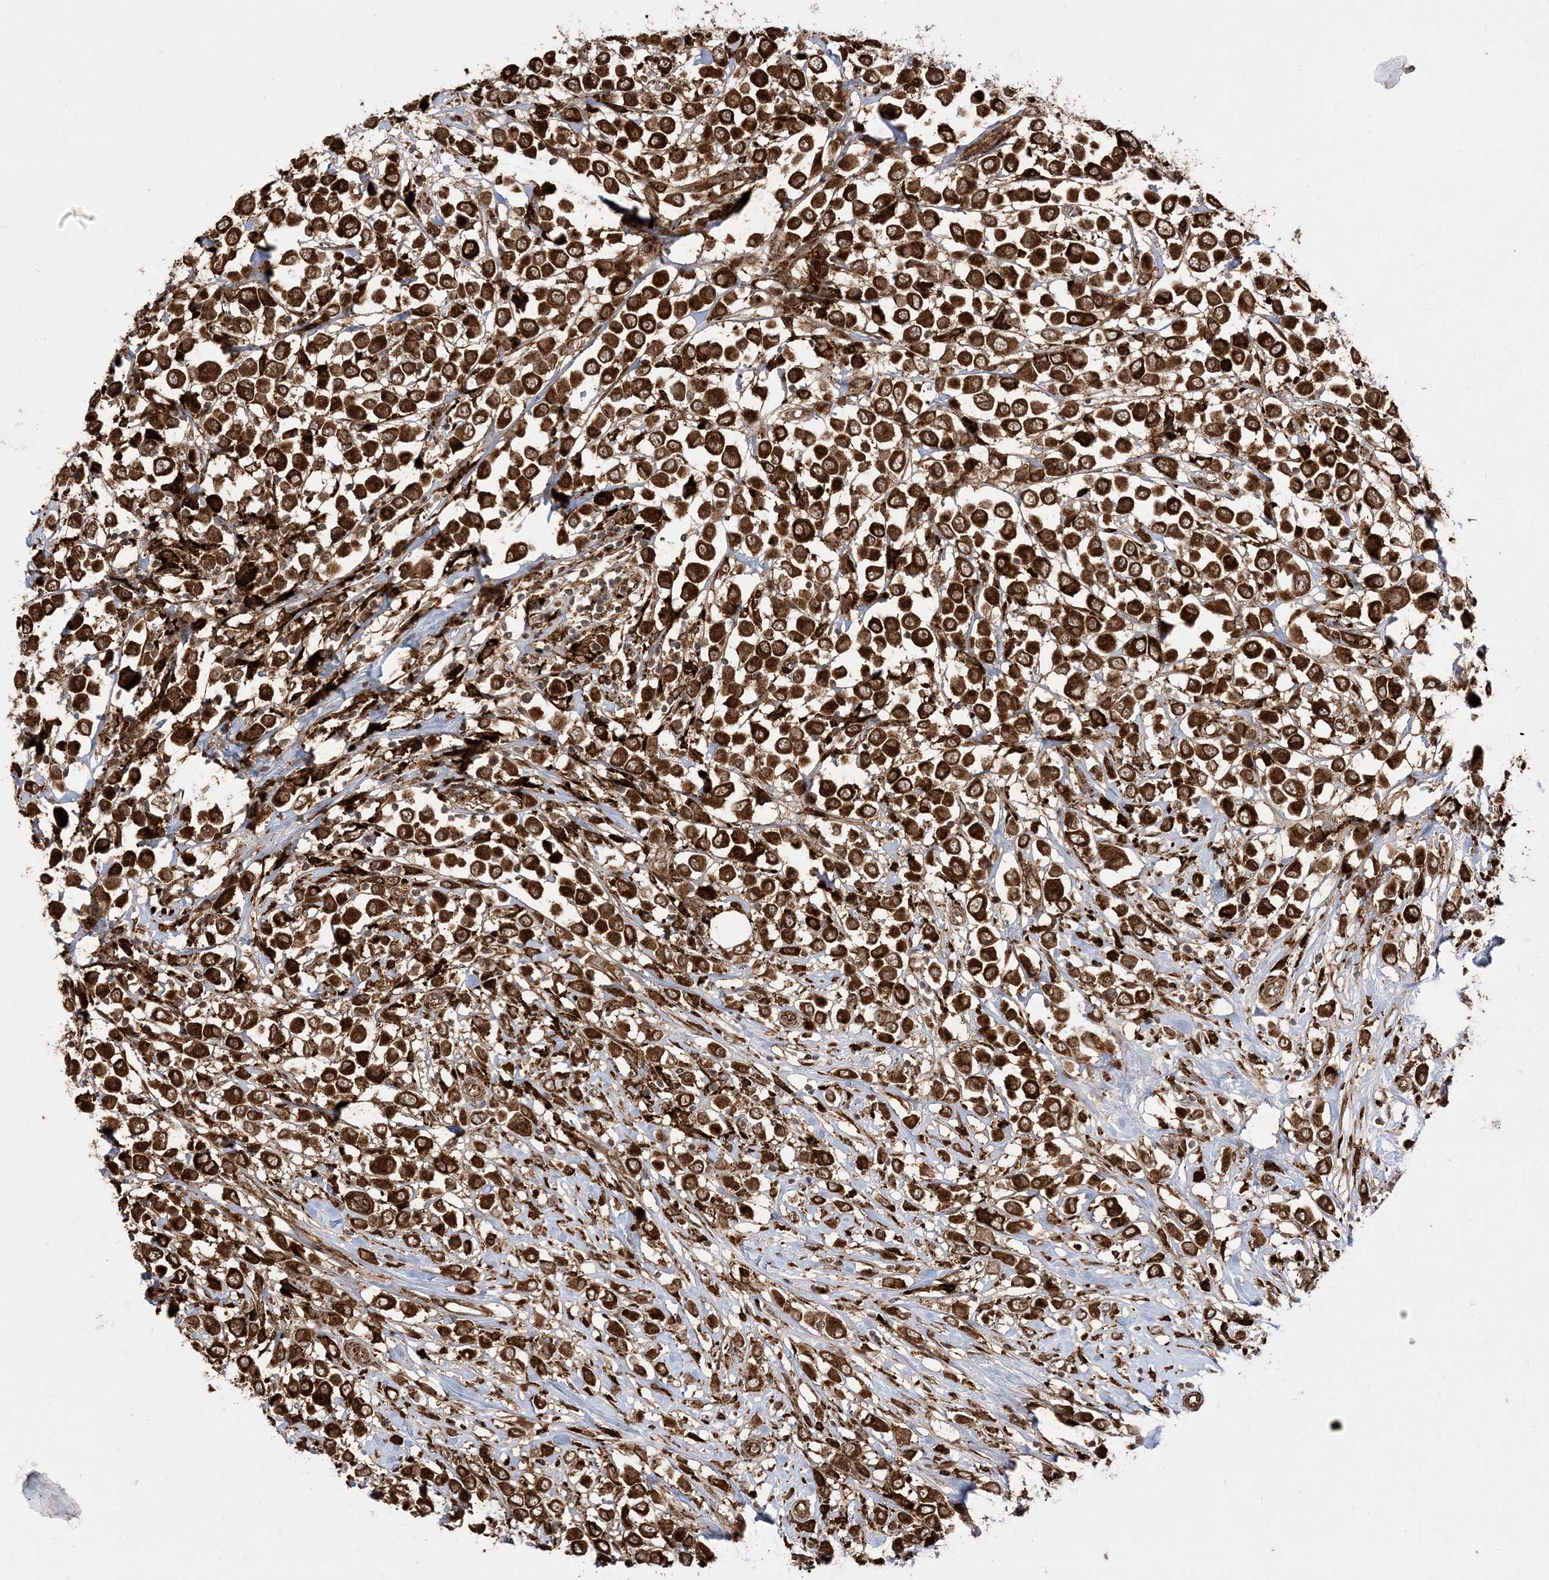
{"staining": {"intensity": "strong", "quantity": ">75%", "location": "cytoplasmic/membranous,nuclear"}, "tissue": "breast cancer", "cell_type": "Tumor cells", "image_type": "cancer", "snomed": [{"axis": "morphology", "description": "Duct carcinoma"}, {"axis": "topography", "description": "Breast"}], "caption": "IHC of breast cancer shows high levels of strong cytoplasmic/membranous and nuclear expression in approximately >75% of tumor cells. The staining is performed using DAB brown chromogen to label protein expression. The nuclei are counter-stained blue using hematoxylin.", "gene": "EPC2", "patient": {"sex": "female", "age": 61}}